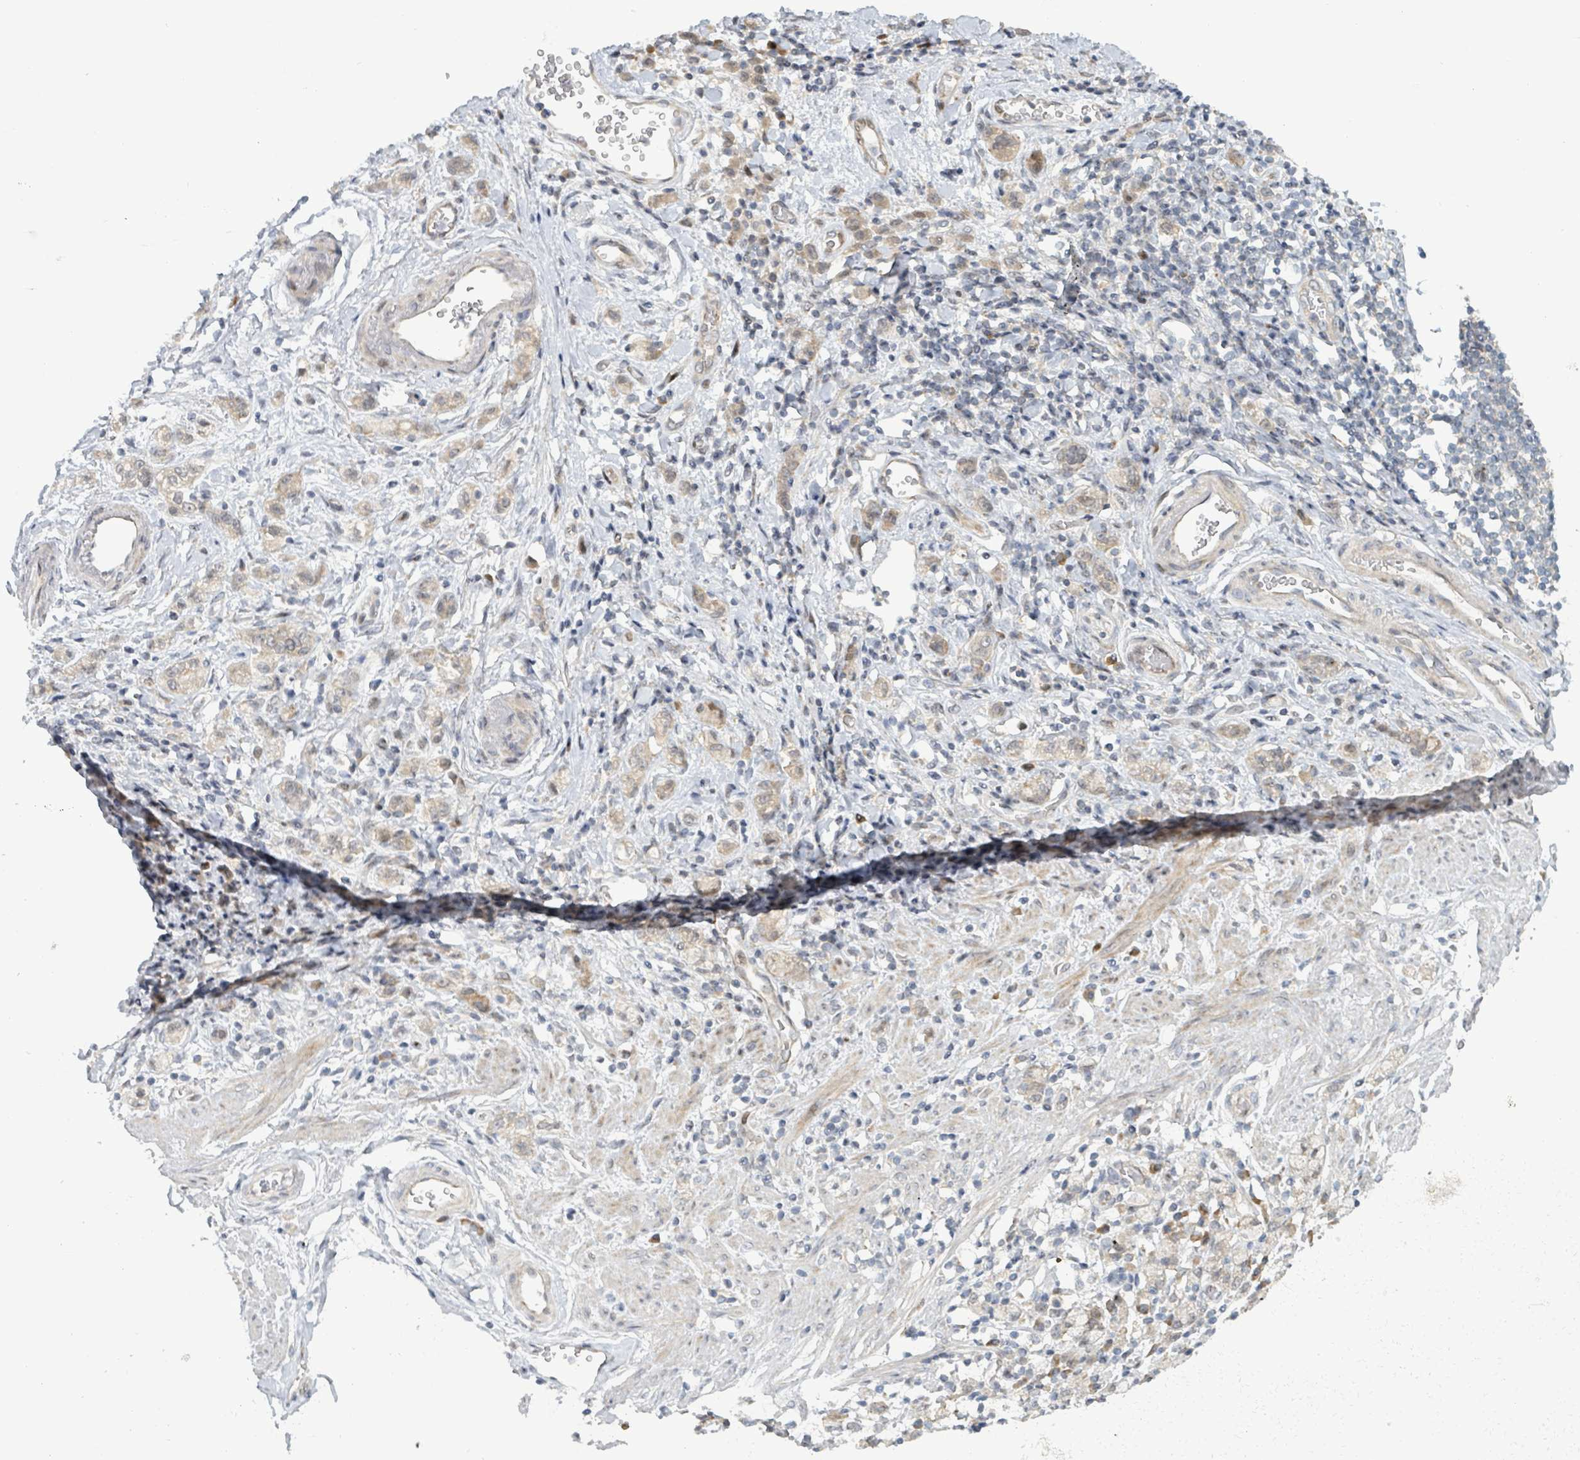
{"staining": {"intensity": "weak", "quantity": "25%-75%", "location": "cytoplasmic/membranous"}, "tissue": "stomach cancer", "cell_type": "Tumor cells", "image_type": "cancer", "snomed": [{"axis": "morphology", "description": "Adenocarcinoma, NOS"}, {"axis": "topography", "description": "Stomach"}], "caption": "IHC (DAB (3,3'-diaminobenzidine)) staining of stomach cancer (adenocarcinoma) displays weak cytoplasmic/membranous protein staining in approximately 25%-75% of tumor cells. (DAB IHC with brightfield microscopy, high magnification).", "gene": "RPL32", "patient": {"sex": "male", "age": 77}}